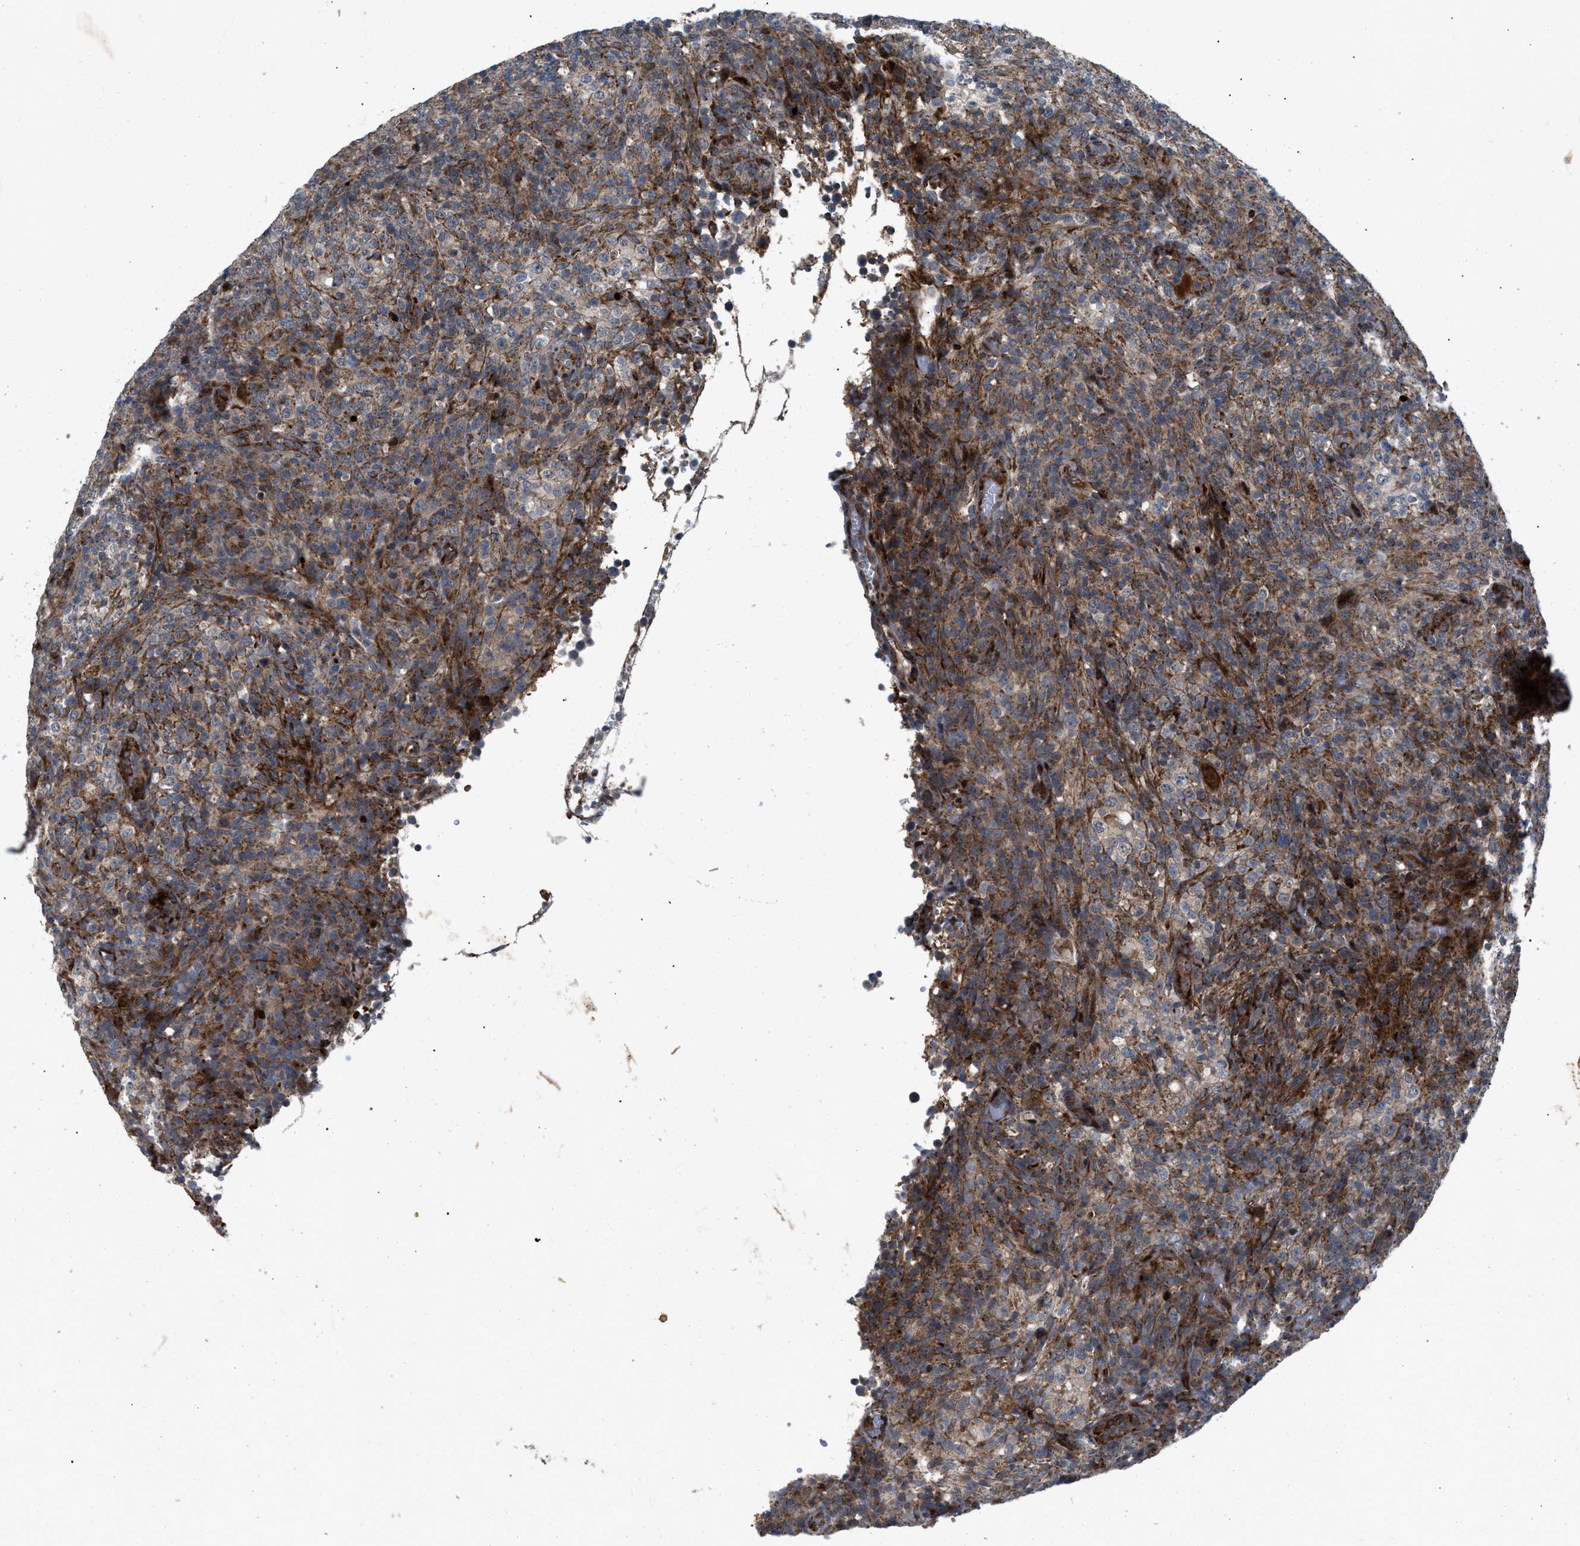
{"staining": {"intensity": "moderate", "quantity": ">75%", "location": "cytoplasmic/membranous"}, "tissue": "lymphoma", "cell_type": "Tumor cells", "image_type": "cancer", "snomed": [{"axis": "morphology", "description": "Malignant lymphoma, non-Hodgkin's type, High grade"}, {"axis": "topography", "description": "Lymph node"}], "caption": "This is a histology image of immunohistochemistry (IHC) staining of lymphoma, which shows moderate staining in the cytoplasmic/membranous of tumor cells.", "gene": "AP3M2", "patient": {"sex": "female", "age": 76}}